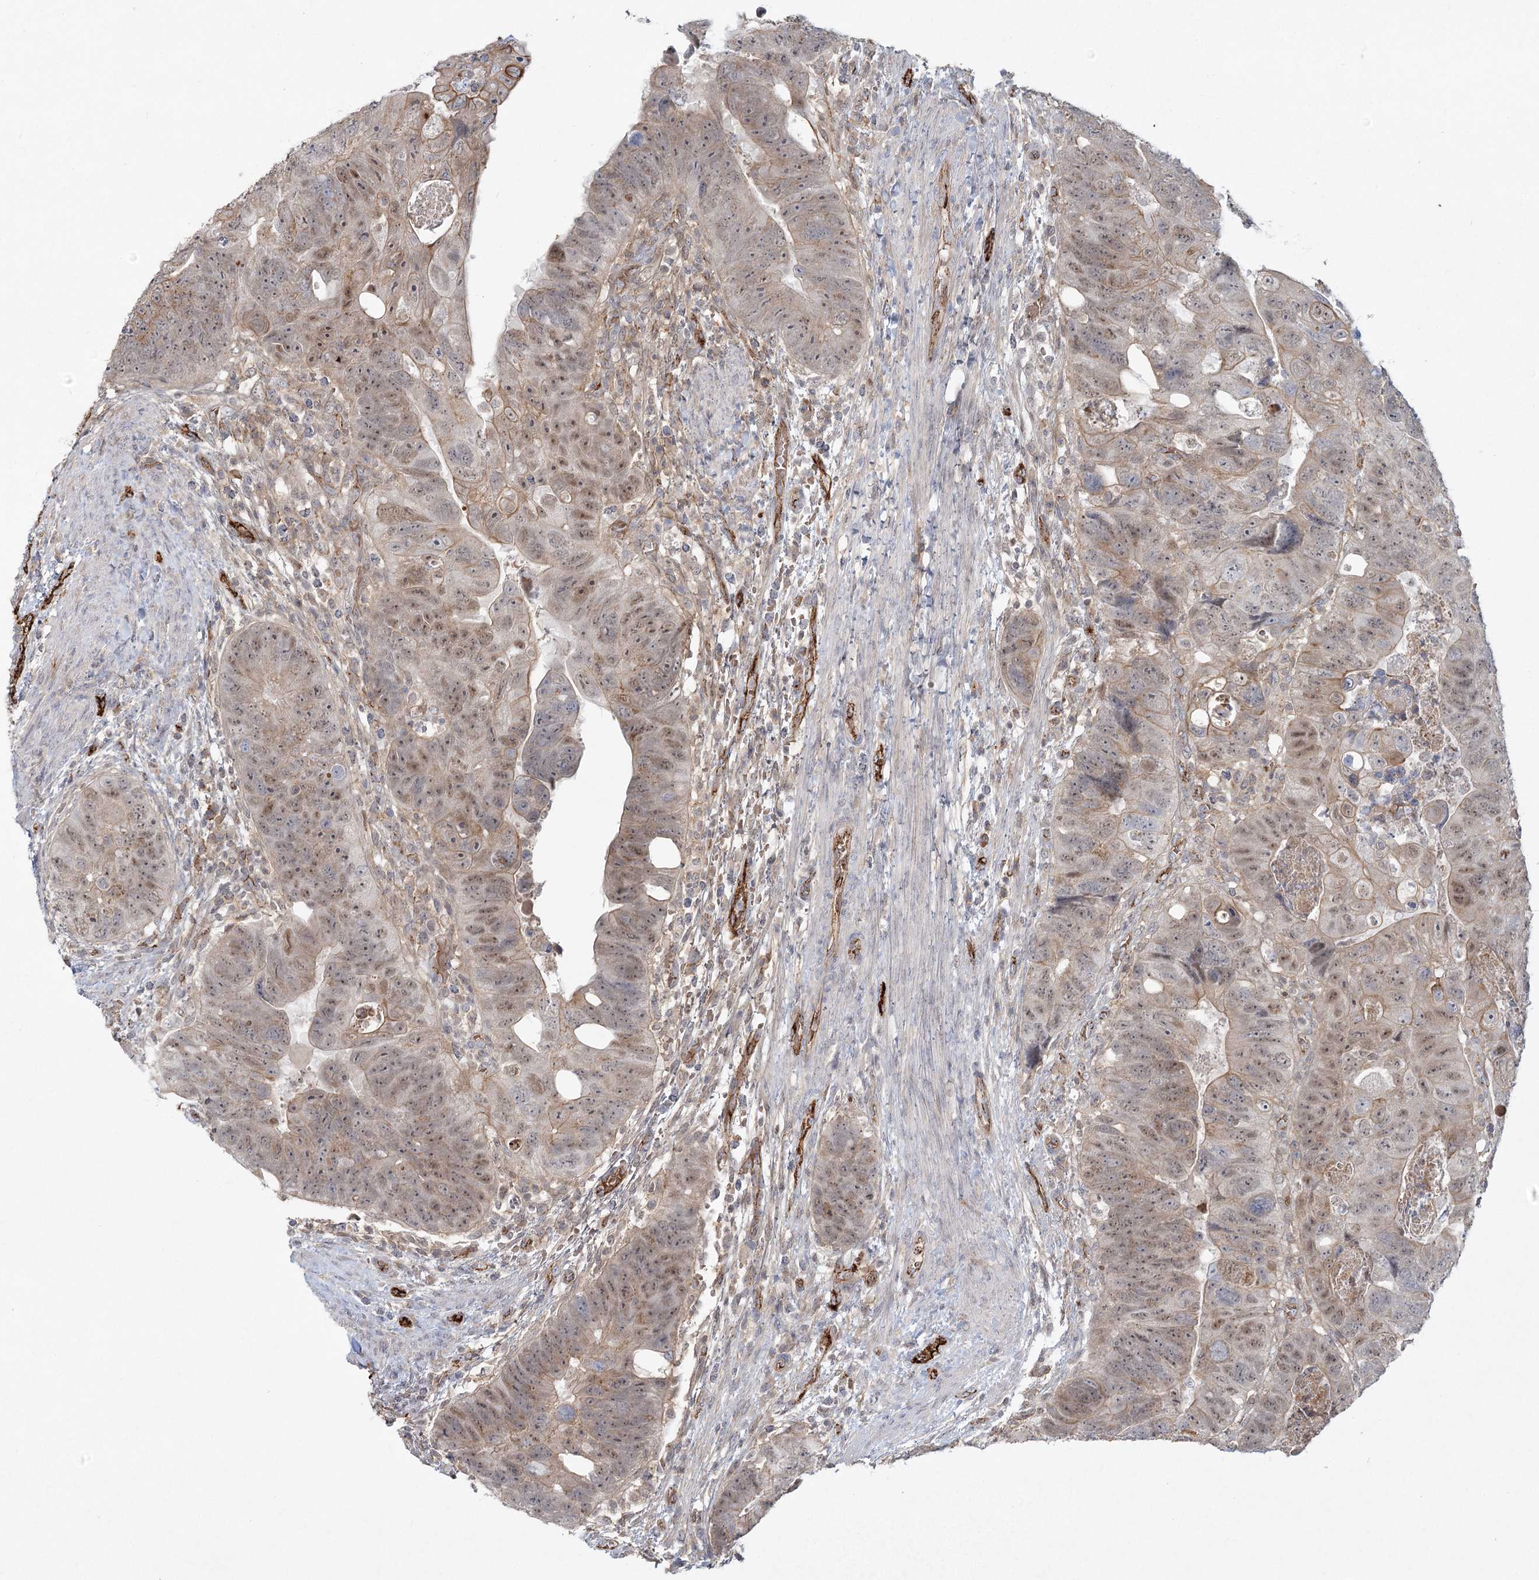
{"staining": {"intensity": "moderate", "quantity": "25%-75%", "location": "nuclear"}, "tissue": "colorectal cancer", "cell_type": "Tumor cells", "image_type": "cancer", "snomed": [{"axis": "morphology", "description": "Adenocarcinoma, NOS"}, {"axis": "topography", "description": "Rectum"}], "caption": "Tumor cells reveal medium levels of moderate nuclear expression in approximately 25%-75% of cells in human adenocarcinoma (colorectal).", "gene": "KBTBD4", "patient": {"sex": "male", "age": 59}}